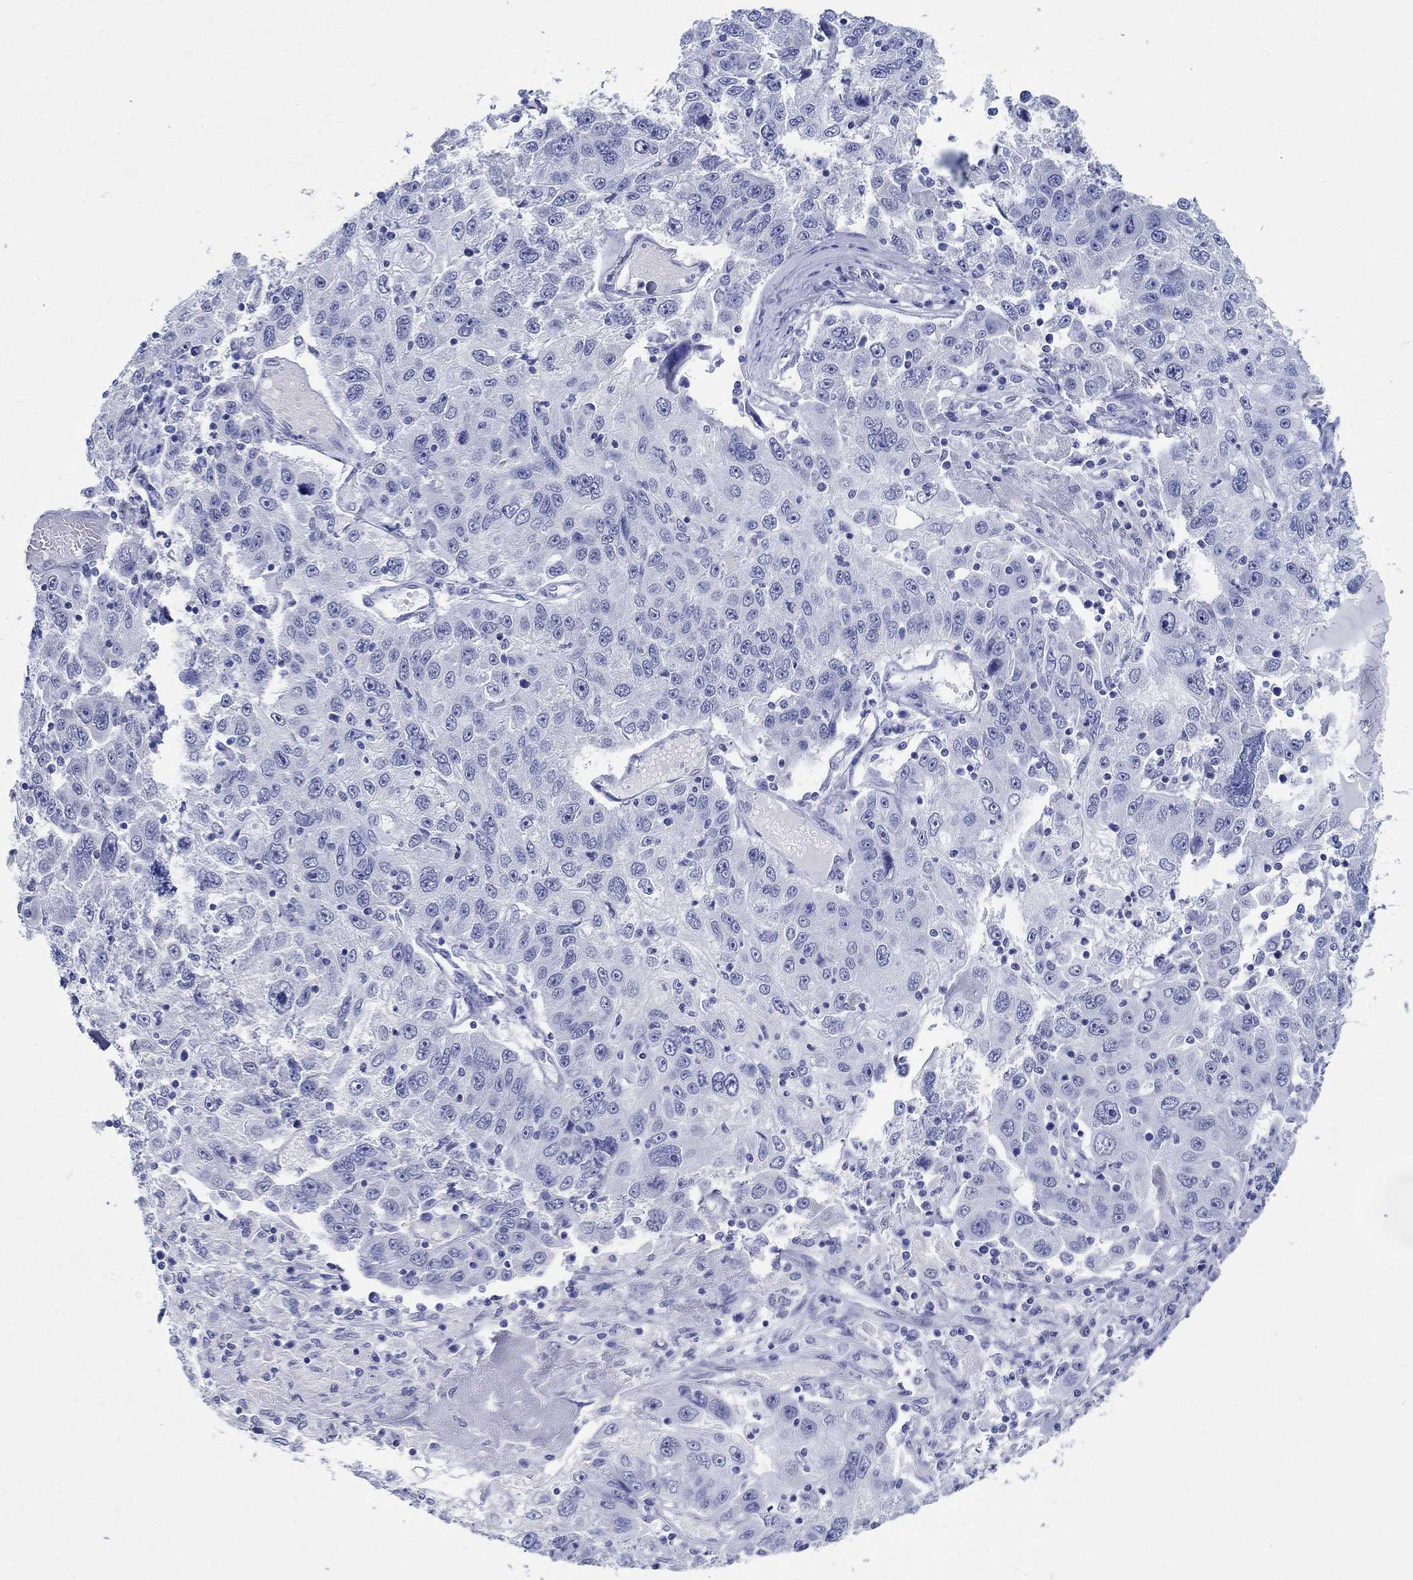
{"staining": {"intensity": "negative", "quantity": "none", "location": "none"}, "tissue": "stomach cancer", "cell_type": "Tumor cells", "image_type": "cancer", "snomed": [{"axis": "morphology", "description": "Adenocarcinoma, NOS"}, {"axis": "topography", "description": "Stomach"}], "caption": "Tumor cells are negative for brown protein staining in stomach adenocarcinoma.", "gene": "TSPAN16", "patient": {"sex": "male", "age": 56}}